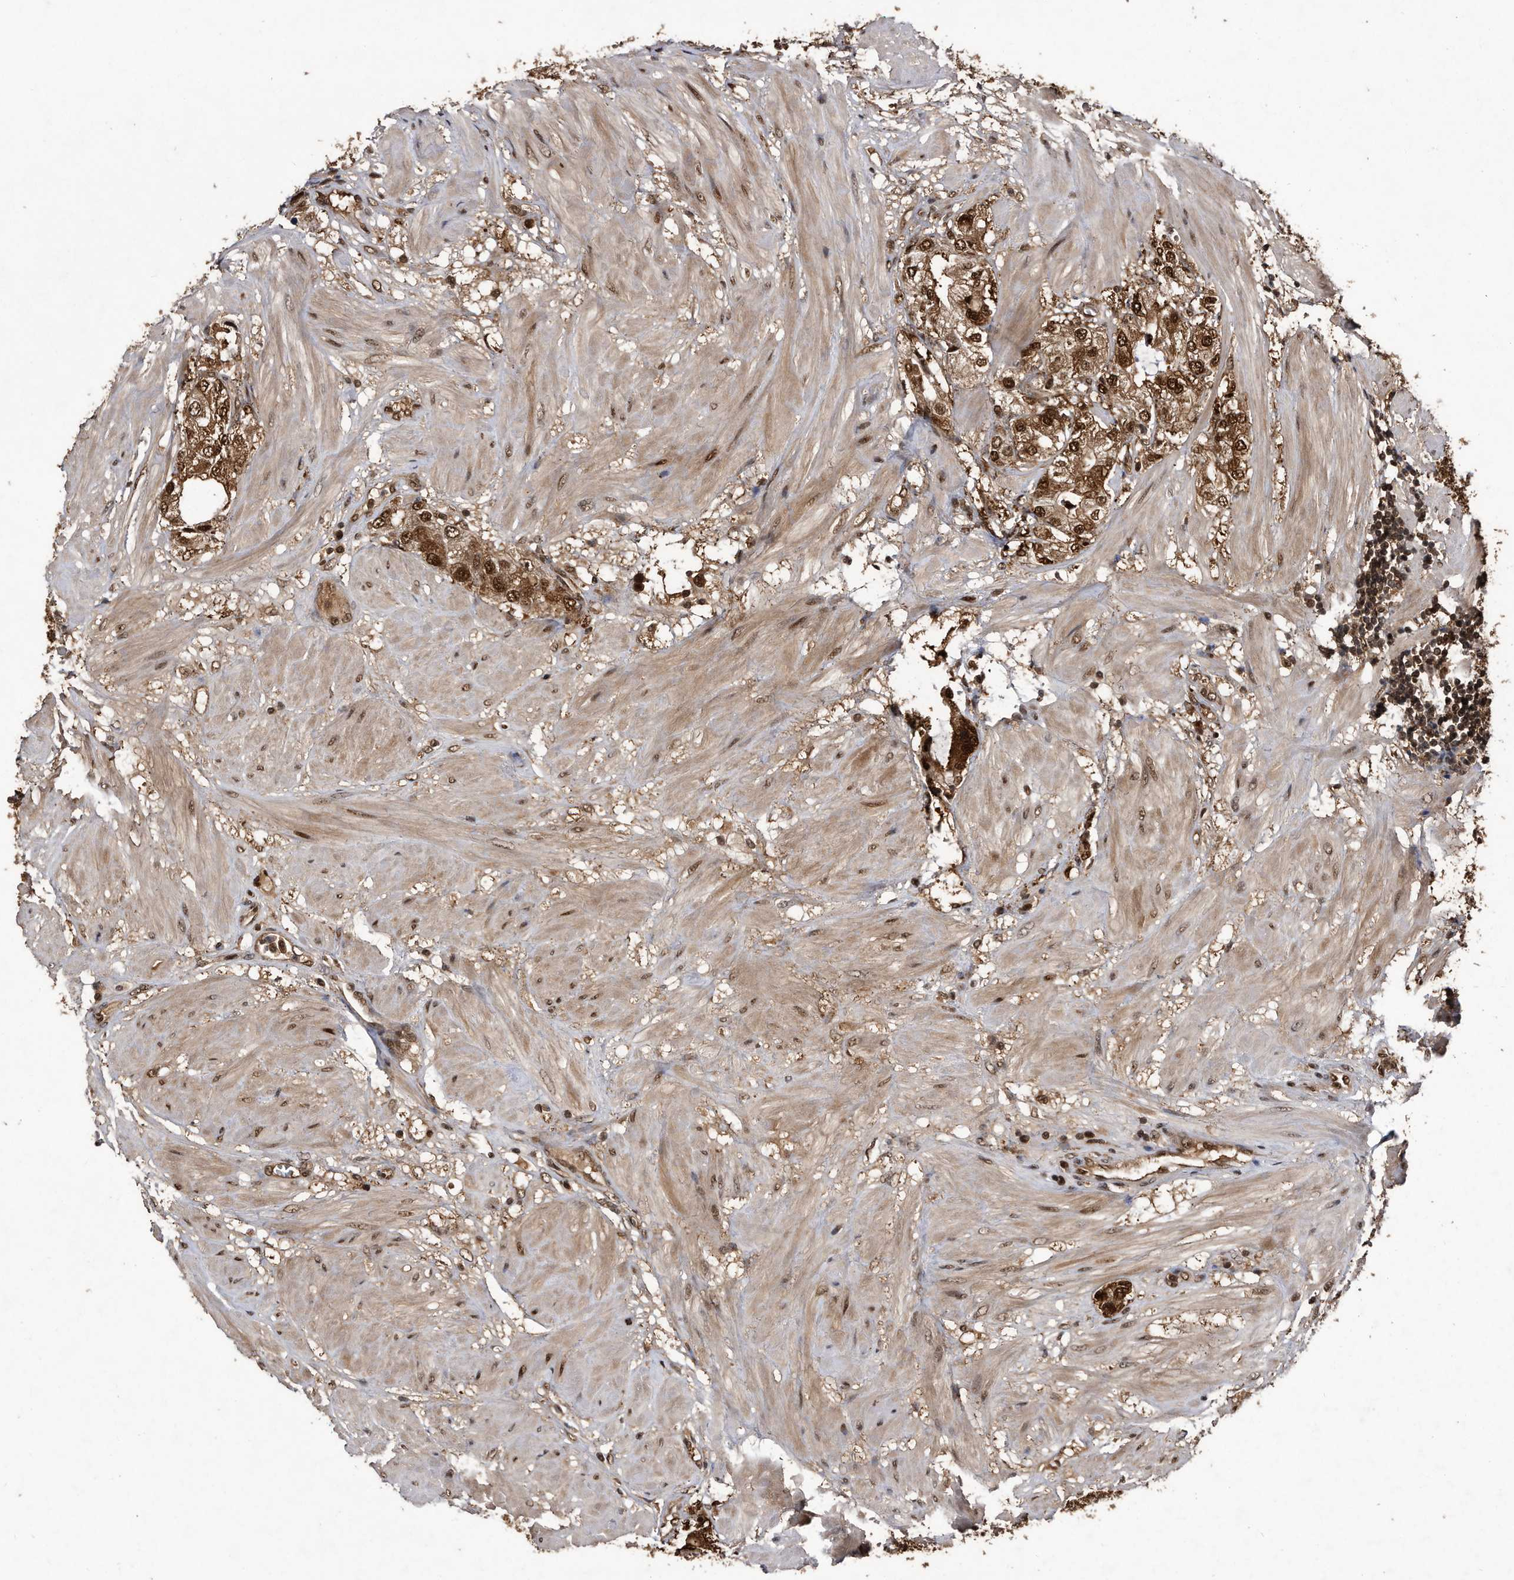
{"staining": {"intensity": "strong", "quantity": ">75%", "location": "cytoplasmic/membranous,nuclear"}, "tissue": "prostate cancer", "cell_type": "Tumor cells", "image_type": "cancer", "snomed": [{"axis": "morphology", "description": "Adenocarcinoma, High grade"}, {"axis": "topography", "description": "Prostate"}], "caption": "This micrograph shows prostate cancer (adenocarcinoma (high-grade)) stained with immunohistochemistry to label a protein in brown. The cytoplasmic/membranous and nuclear of tumor cells show strong positivity for the protein. Nuclei are counter-stained blue.", "gene": "RAD23B", "patient": {"sex": "male", "age": 50}}